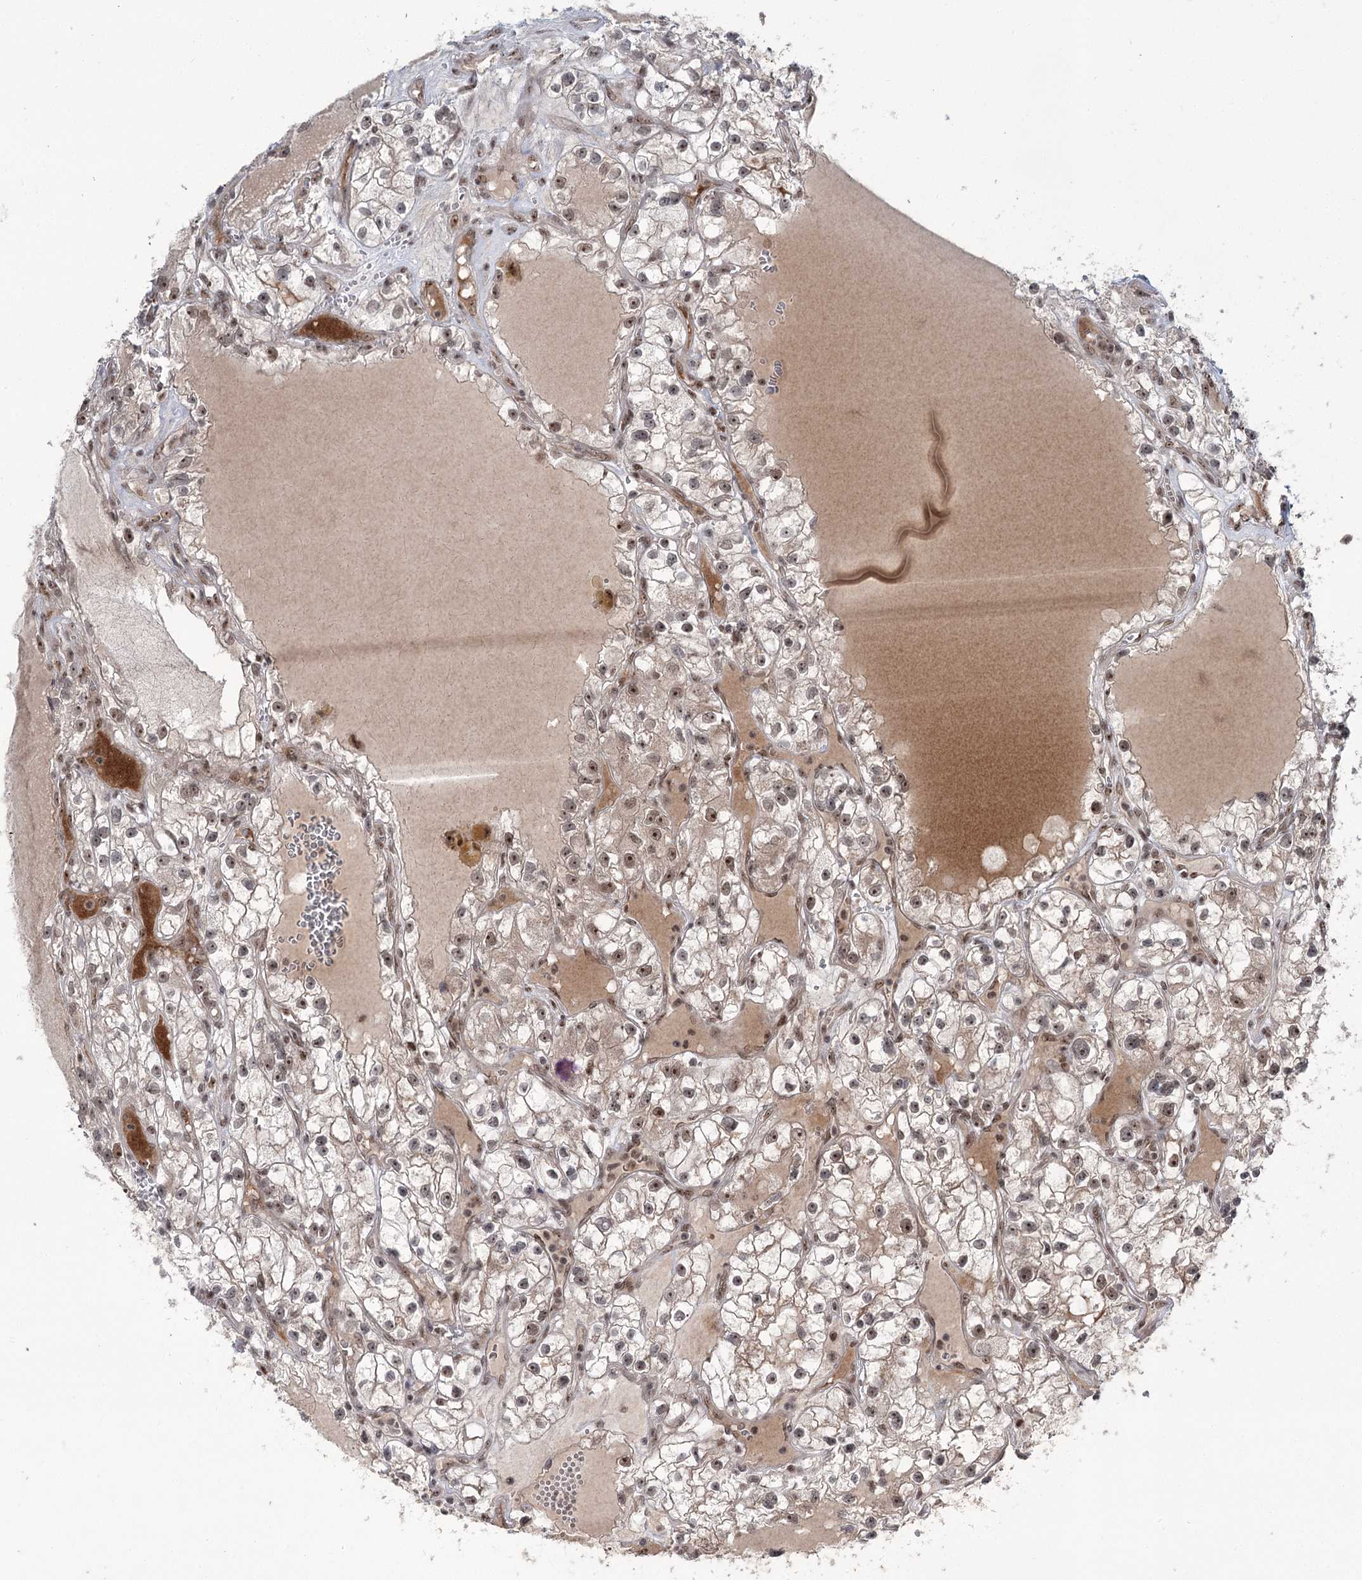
{"staining": {"intensity": "moderate", "quantity": "25%-75%", "location": "nuclear"}, "tissue": "renal cancer", "cell_type": "Tumor cells", "image_type": "cancer", "snomed": [{"axis": "morphology", "description": "Adenocarcinoma, NOS"}, {"axis": "topography", "description": "Kidney"}], "caption": "Renal cancer (adenocarcinoma) stained with a brown dye shows moderate nuclear positive positivity in approximately 25%-75% of tumor cells.", "gene": "ERCC3", "patient": {"sex": "female", "age": 57}}